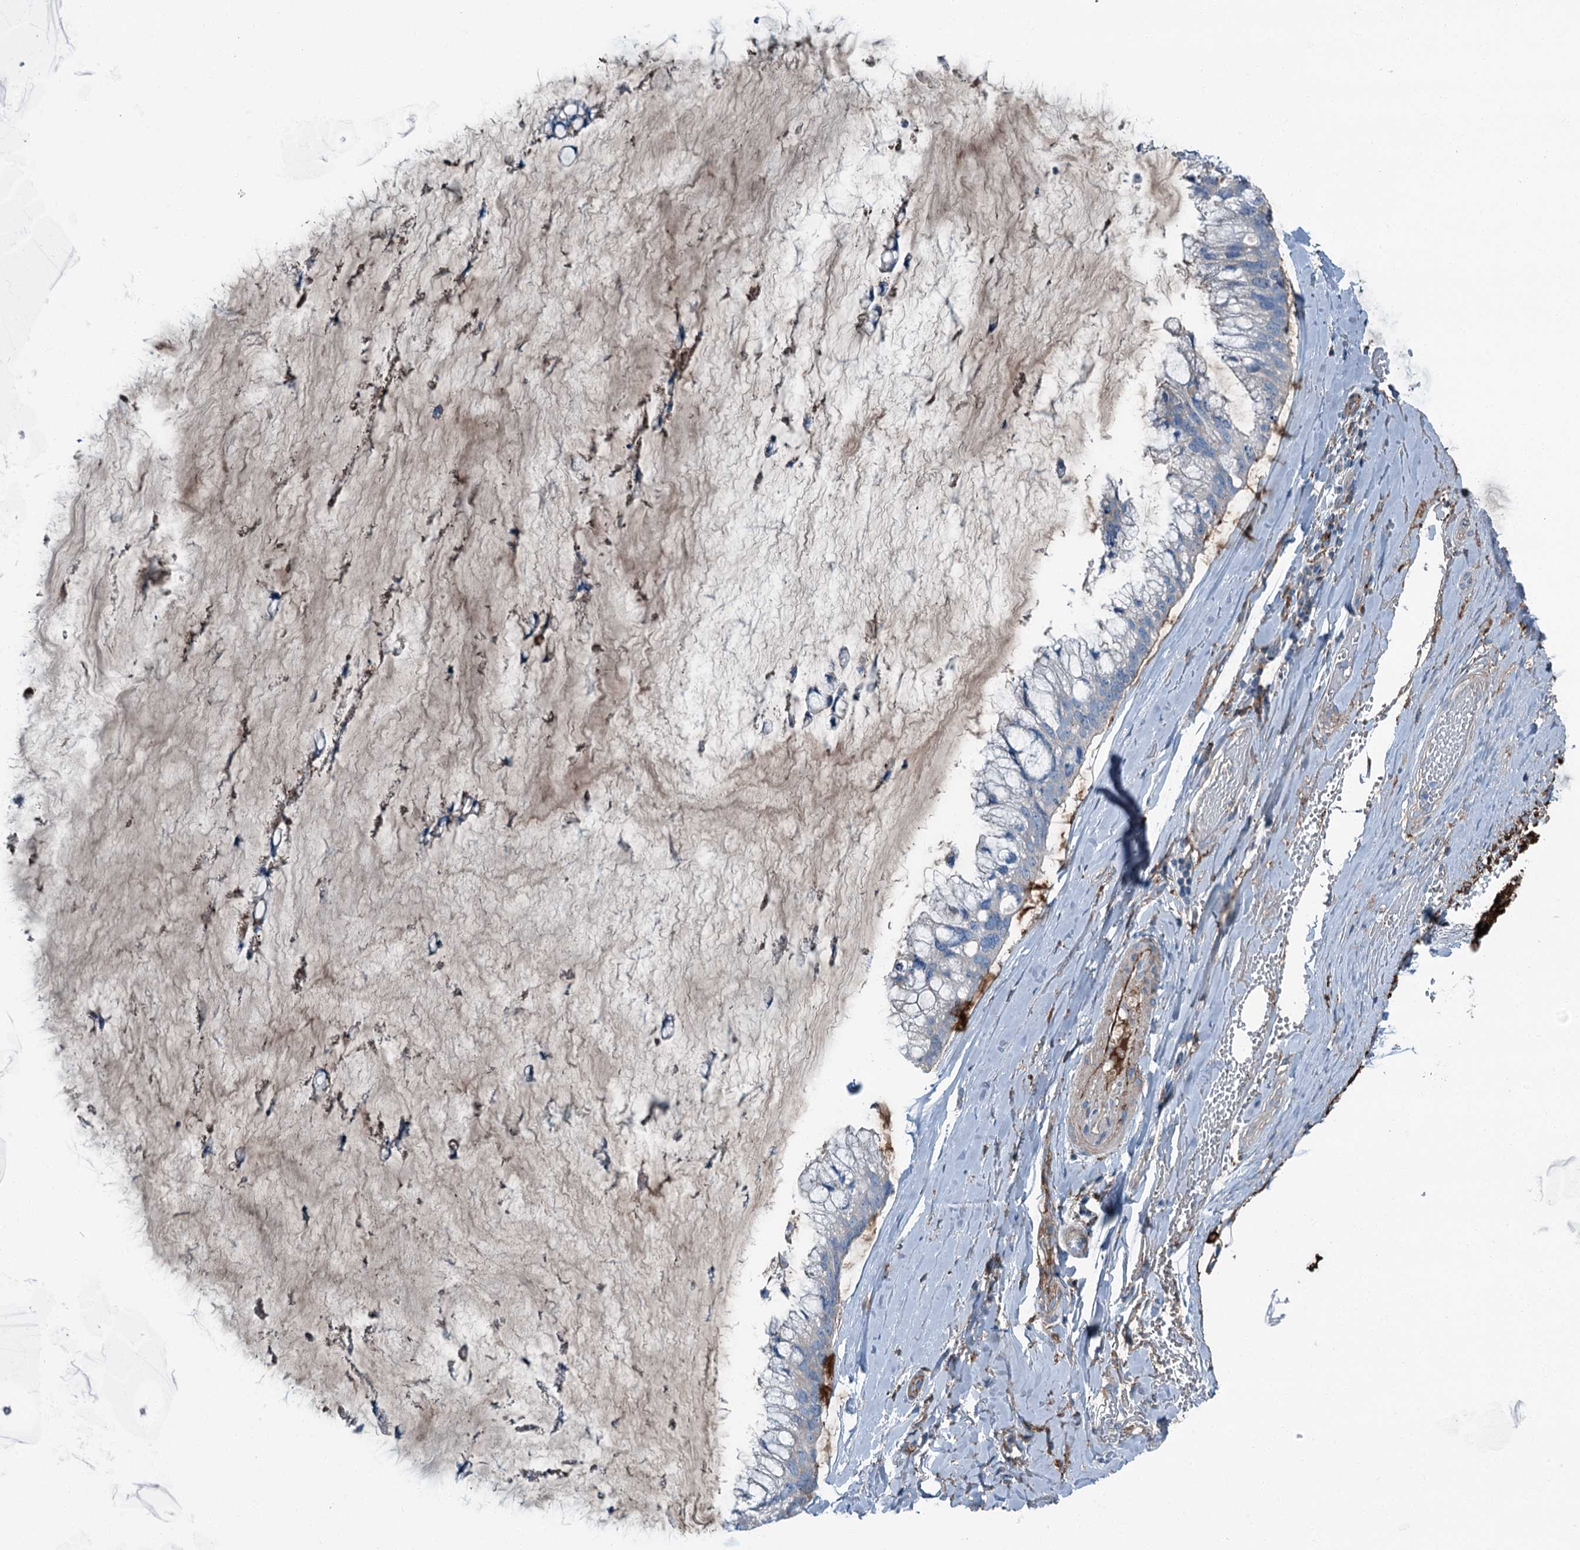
{"staining": {"intensity": "moderate", "quantity": "<25%", "location": "cytoplasmic/membranous"}, "tissue": "ovarian cancer", "cell_type": "Tumor cells", "image_type": "cancer", "snomed": [{"axis": "morphology", "description": "Cystadenocarcinoma, mucinous, NOS"}, {"axis": "topography", "description": "Ovary"}], "caption": "Ovarian cancer stained with DAB (3,3'-diaminobenzidine) IHC shows low levels of moderate cytoplasmic/membranous expression in approximately <25% of tumor cells.", "gene": "AXL", "patient": {"sex": "female", "age": 39}}